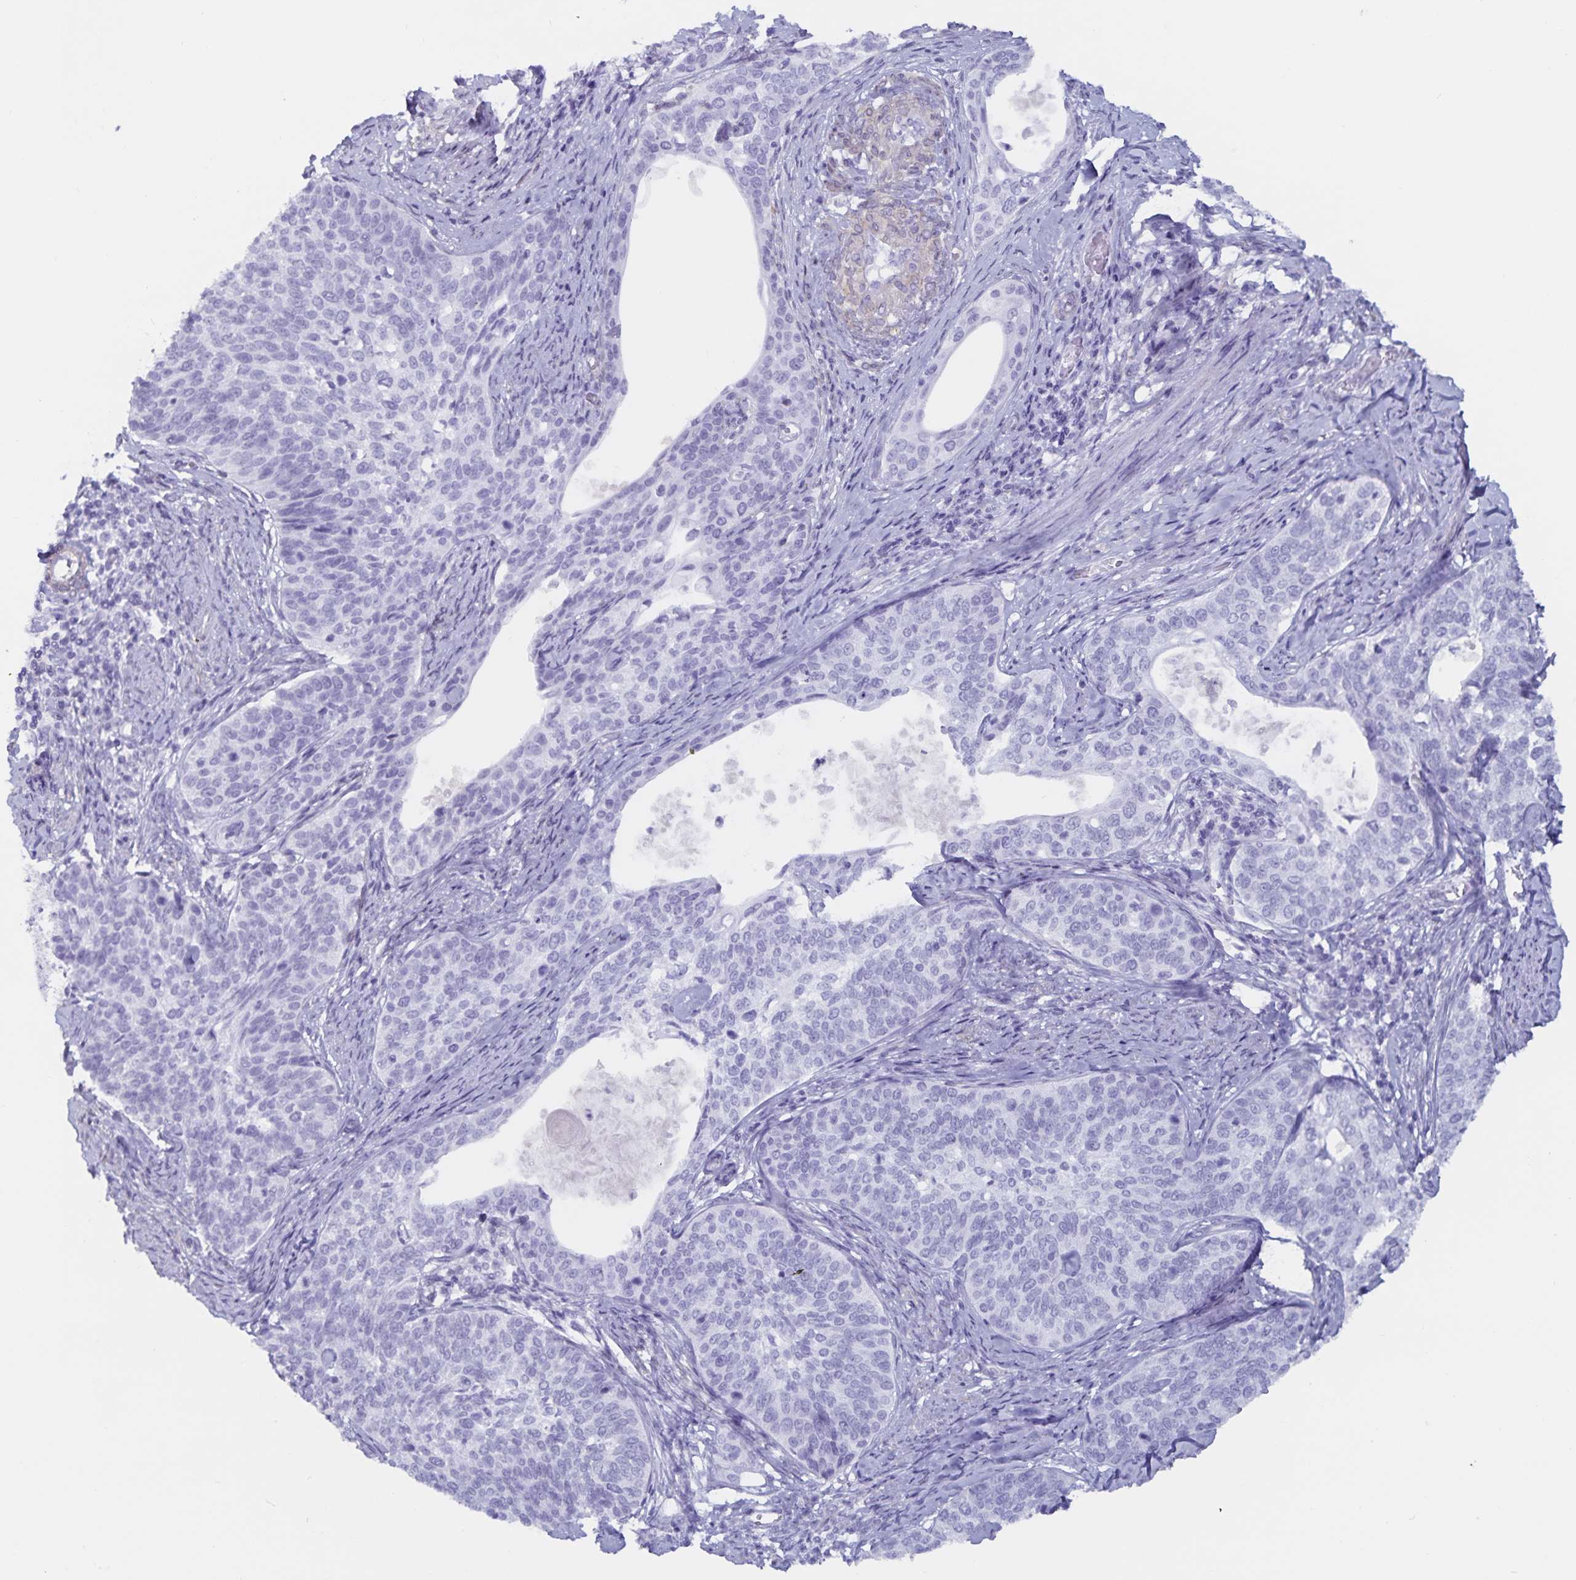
{"staining": {"intensity": "negative", "quantity": "none", "location": "none"}, "tissue": "cervical cancer", "cell_type": "Tumor cells", "image_type": "cancer", "snomed": [{"axis": "morphology", "description": "Squamous cell carcinoma, NOS"}, {"axis": "topography", "description": "Cervix"}], "caption": "Tumor cells show no significant expression in squamous cell carcinoma (cervical). (Immunohistochemistry (ihc), brightfield microscopy, high magnification).", "gene": "GPR137", "patient": {"sex": "female", "age": 69}}